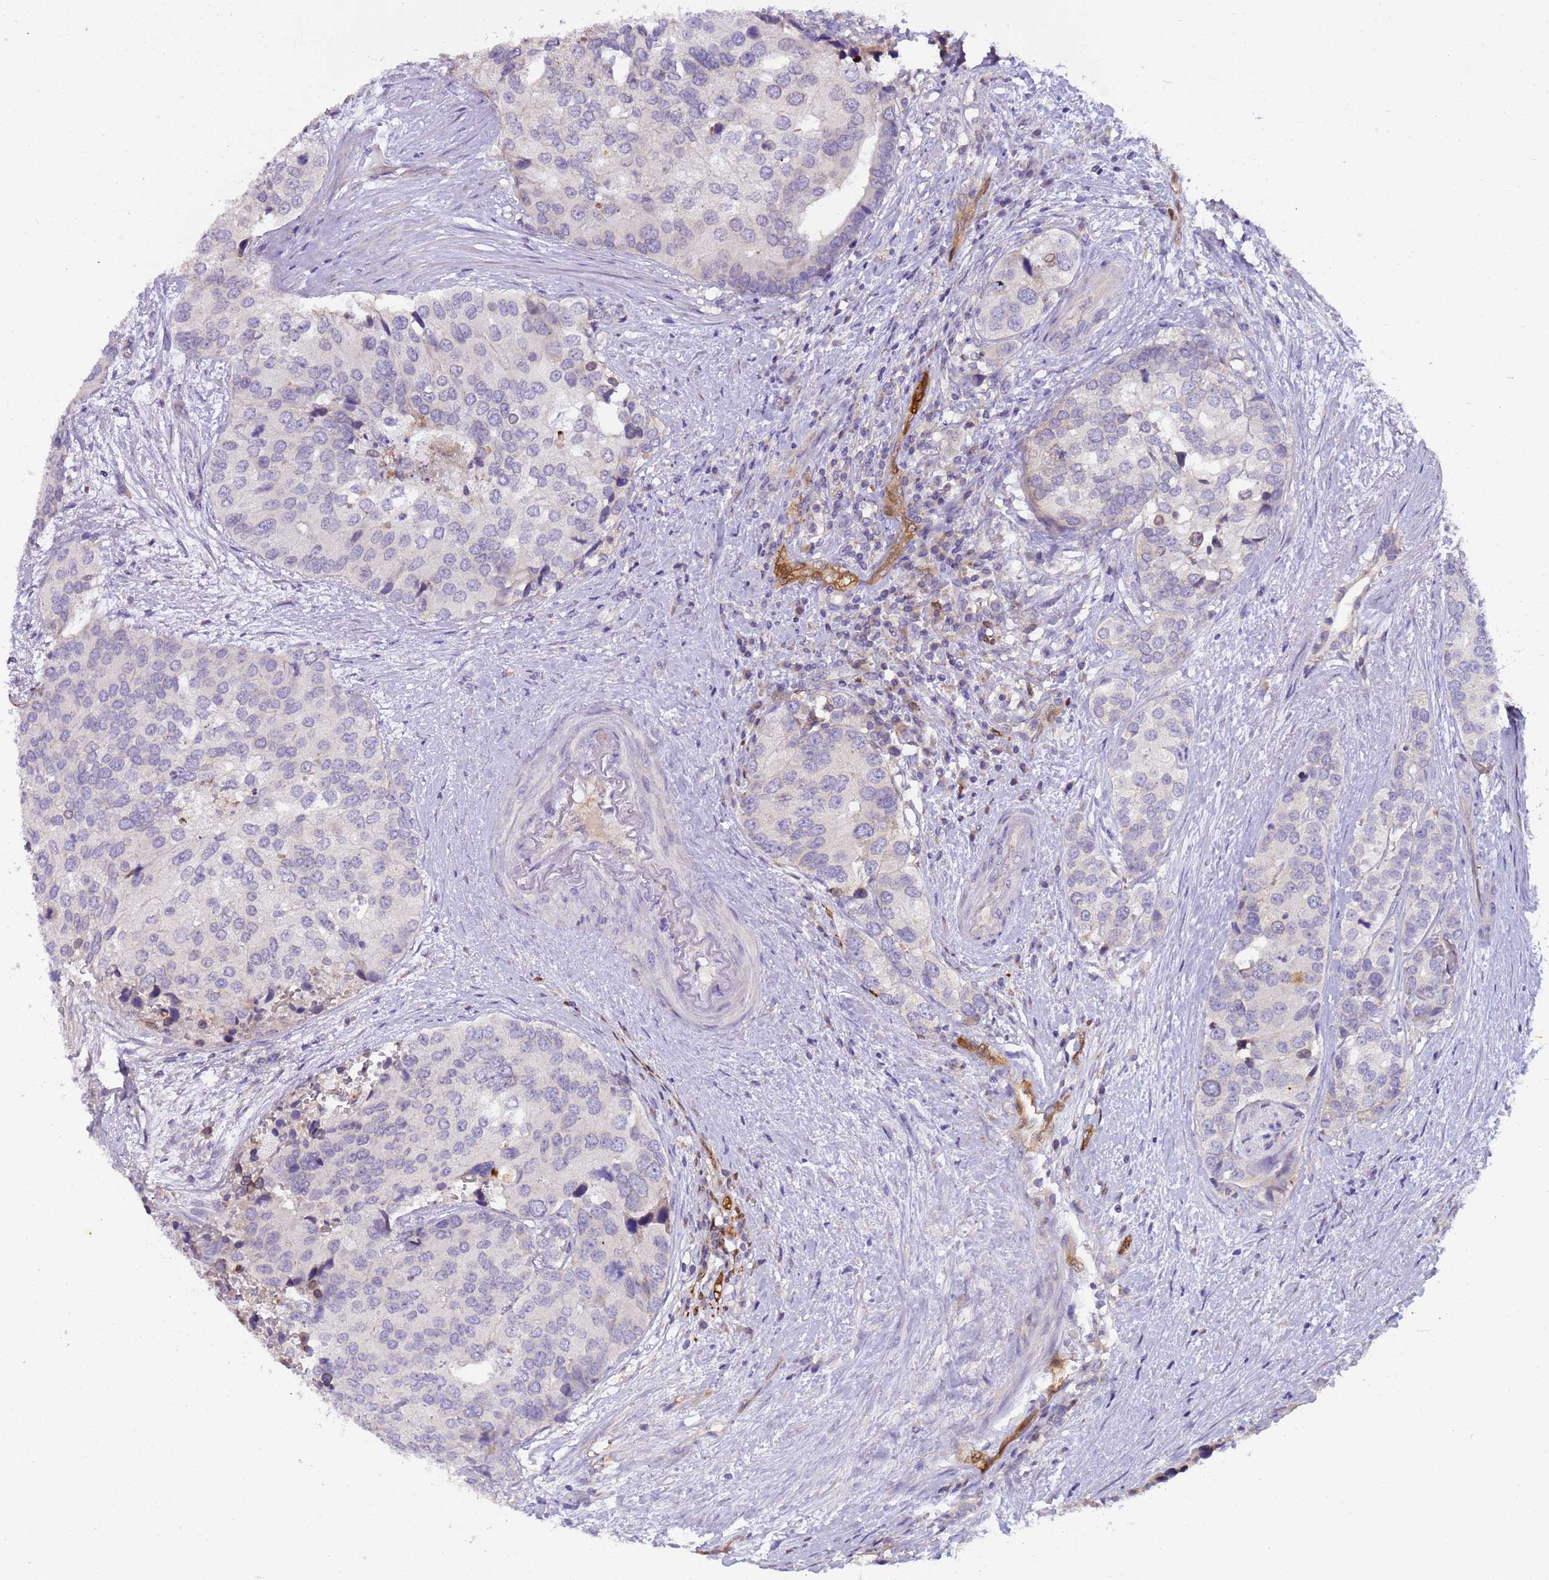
{"staining": {"intensity": "moderate", "quantity": "<25%", "location": "cytoplasmic/membranous"}, "tissue": "prostate cancer", "cell_type": "Tumor cells", "image_type": "cancer", "snomed": [{"axis": "morphology", "description": "Adenocarcinoma, High grade"}, {"axis": "topography", "description": "Prostate"}], "caption": "IHC histopathology image of neoplastic tissue: human prostate high-grade adenocarcinoma stained using immunohistochemistry (IHC) shows low levels of moderate protein expression localized specifically in the cytoplasmic/membranous of tumor cells, appearing as a cytoplasmic/membranous brown color.", "gene": "PLCXD3", "patient": {"sex": "male", "age": 62}}